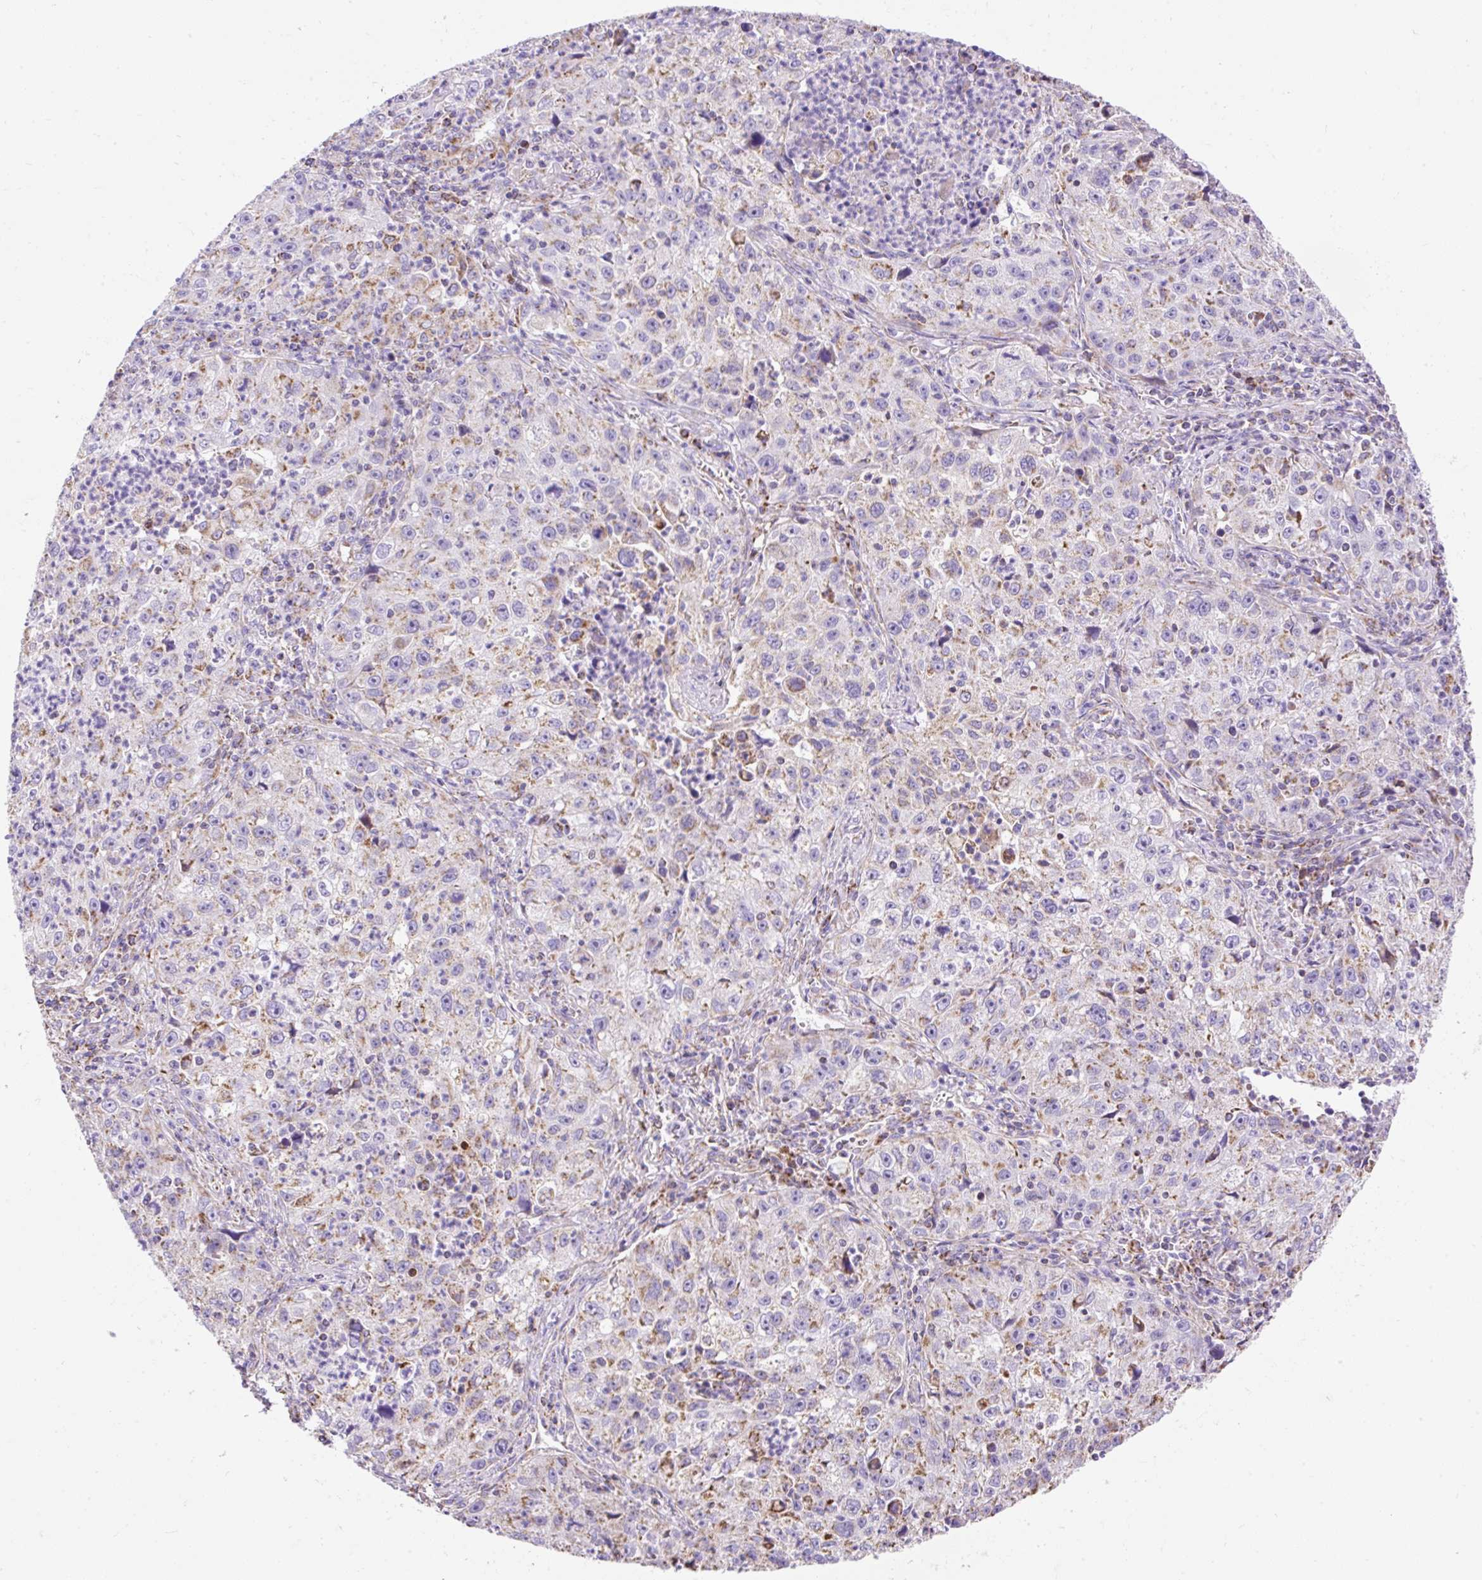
{"staining": {"intensity": "weak", "quantity": "<25%", "location": "cytoplasmic/membranous"}, "tissue": "lung cancer", "cell_type": "Tumor cells", "image_type": "cancer", "snomed": [{"axis": "morphology", "description": "Squamous cell carcinoma, NOS"}, {"axis": "topography", "description": "Lung"}], "caption": "An immunohistochemistry photomicrograph of lung cancer (squamous cell carcinoma) is shown. There is no staining in tumor cells of lung cancer (squamous cell carcinoma).", "gene": "DAAM2", "patient": {"sex": "male", "age": 71}}